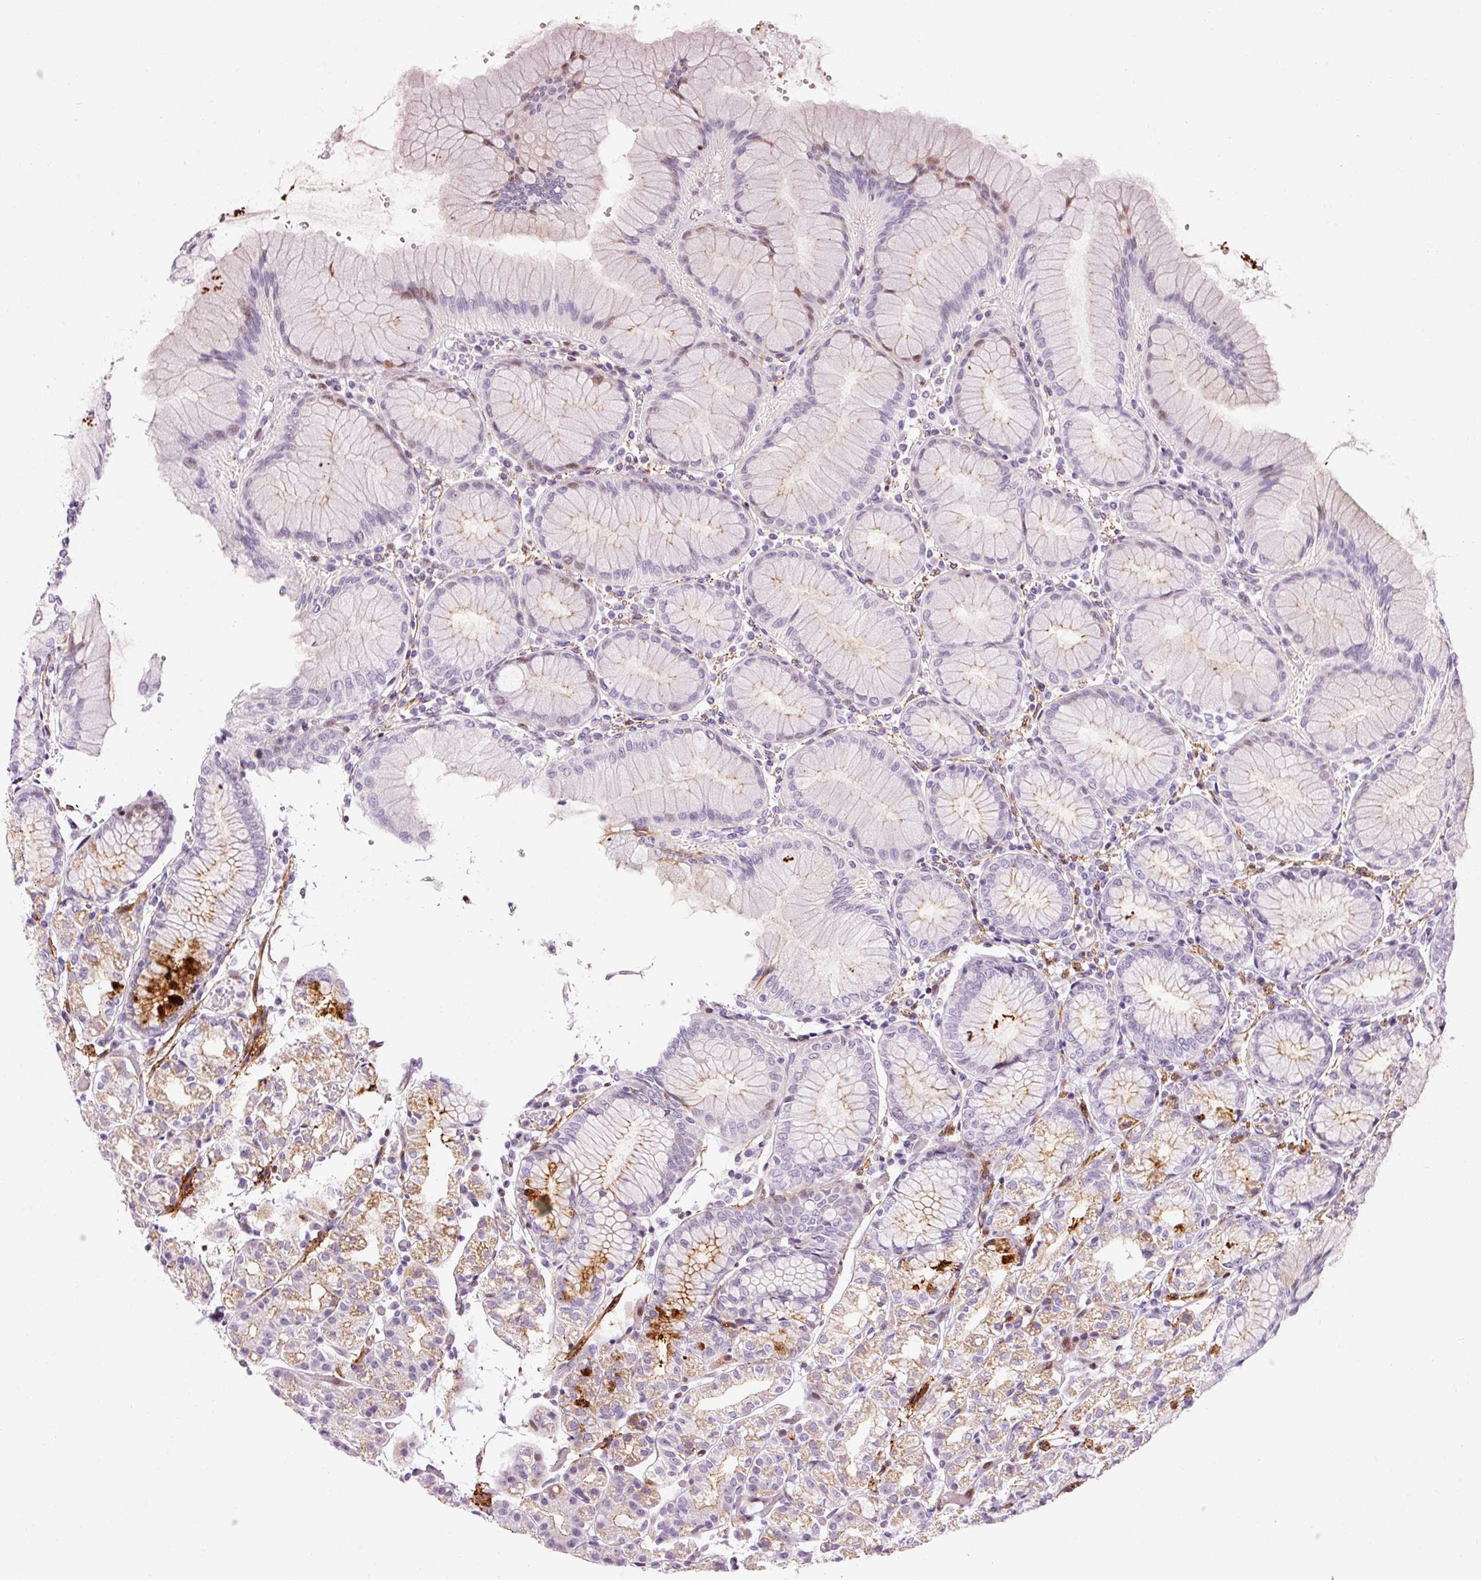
{"staining": {"intensity": "moderate", "quantity": "25%-75%", "location": "cytoplasmic/membranous,nuclear"}, "tissue": "stomach", "cell_type": "Glandular cells", "image_type": "normal", "snomed": [{"axis": "morphology", "description": "Normal tissue, NOS"}, {"axis": "topography", "description": "Stomach"}], "caption": "Glandular cells reveal medium levels of moderate cytoplasmic/membranous,nuclear staining in about 25%-75% of cells in unremarkable stomach. The staining was performed using DAB (3,3'-diaminobenzidine), with brown indicating positive protein expression. Nuclei are stained blue with hematoxylin.", "gene": "ANKRD20A1", "patient": {"sex": "female", "age": 57}}